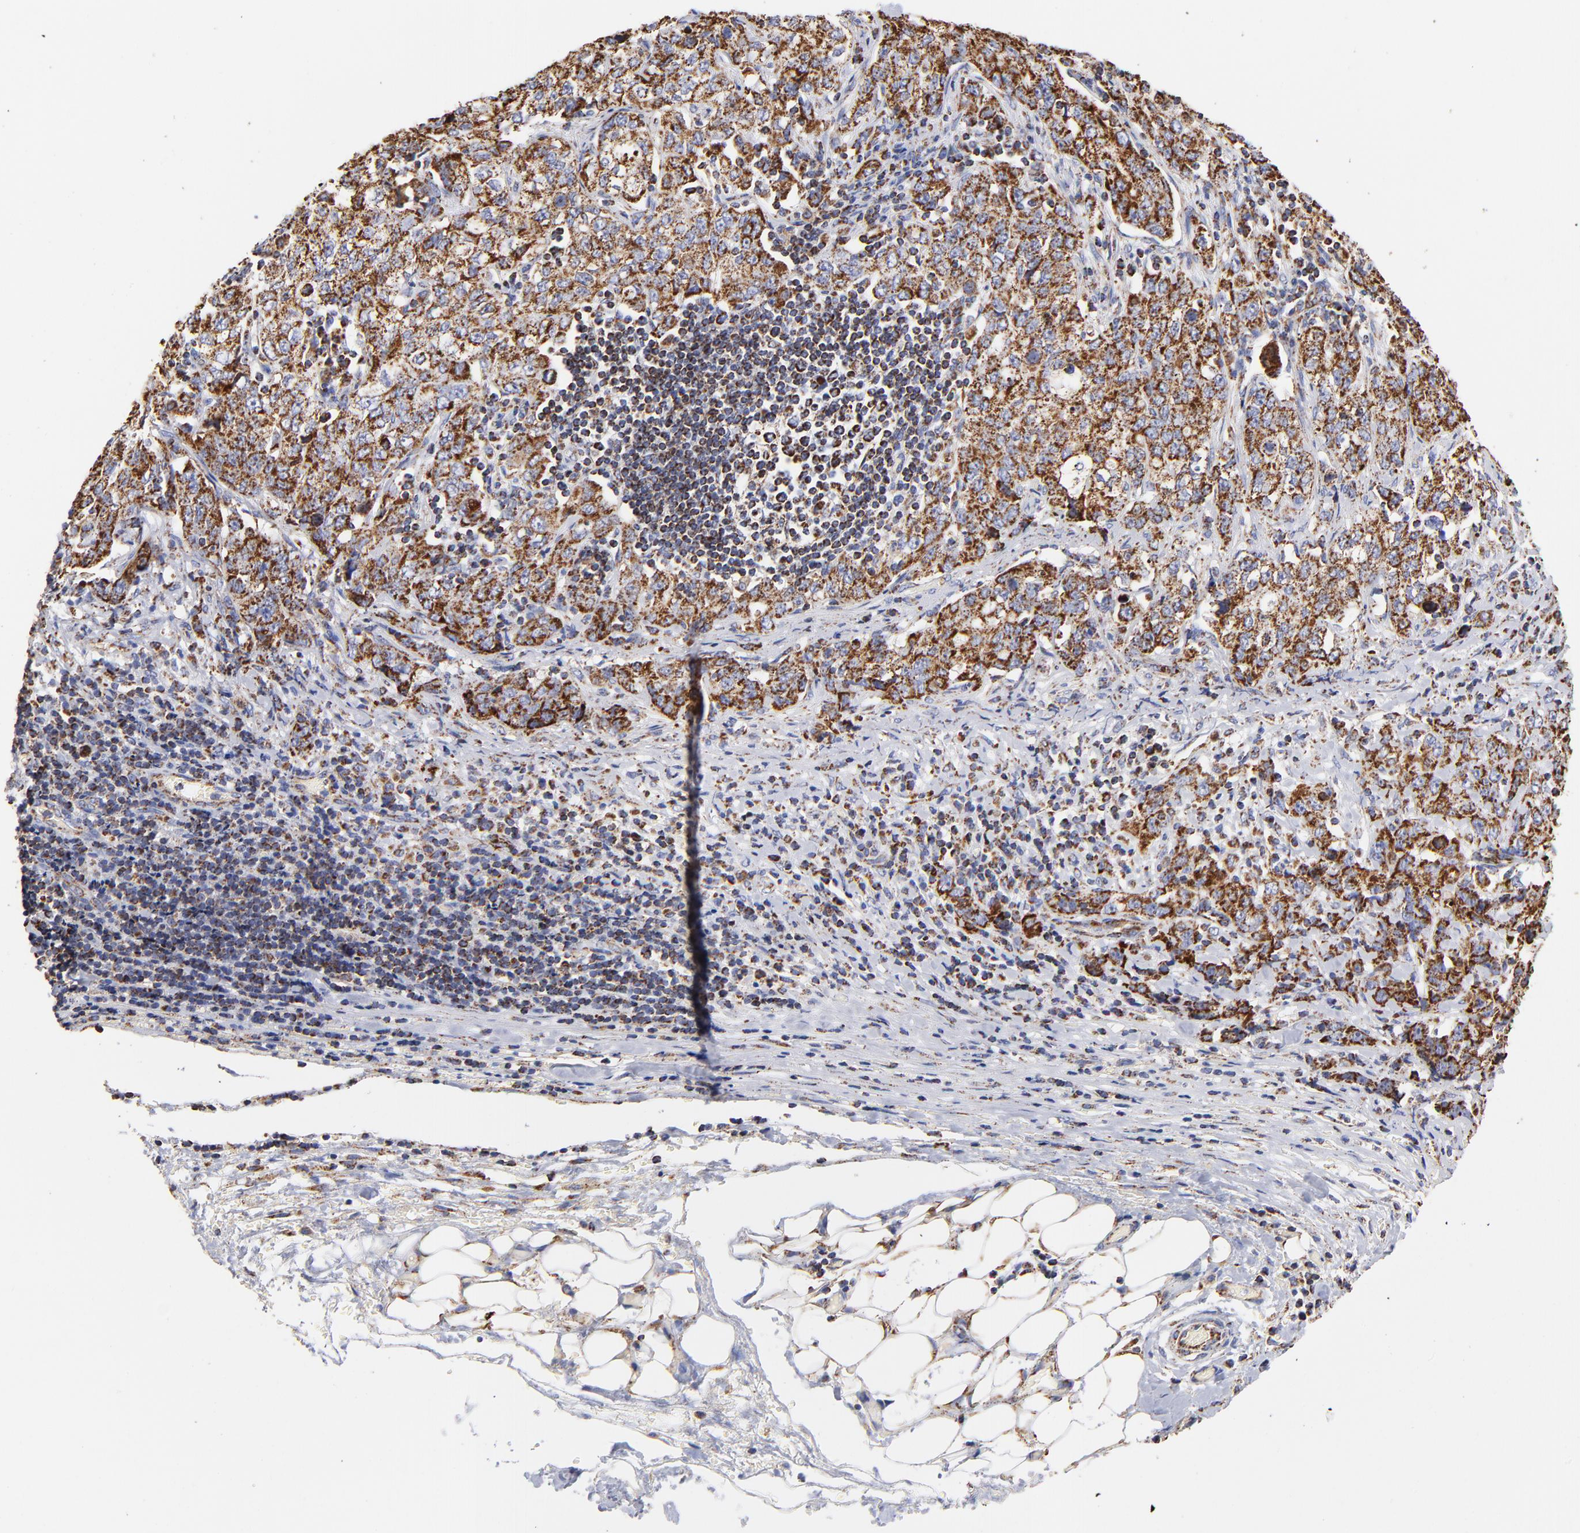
{"staining": {"intensity": "strong", "quantity": ">75%", "location": "cytoplasmic/membranous"}, "tissue": "stomach cancer", "cell_type": "Tumor cells", "image_type": "cancer", "snomed": [{"axis": "morphology", "description": "Adenocarcinoma, NOS"}, {"axis": "topography", "description": "Stomach"}], "caption": "This micrograph demonstrates adenocarcinoma (stomach) stained with immunohistochemistry (IHC) to label a protein in brown. The cytoplasmic/membranous of tumor cells show strong positivity for the protein. Nuclei are counter-stained blue.", "gene": "PHB1", "patient": {"sex": "male", "age": 48}}